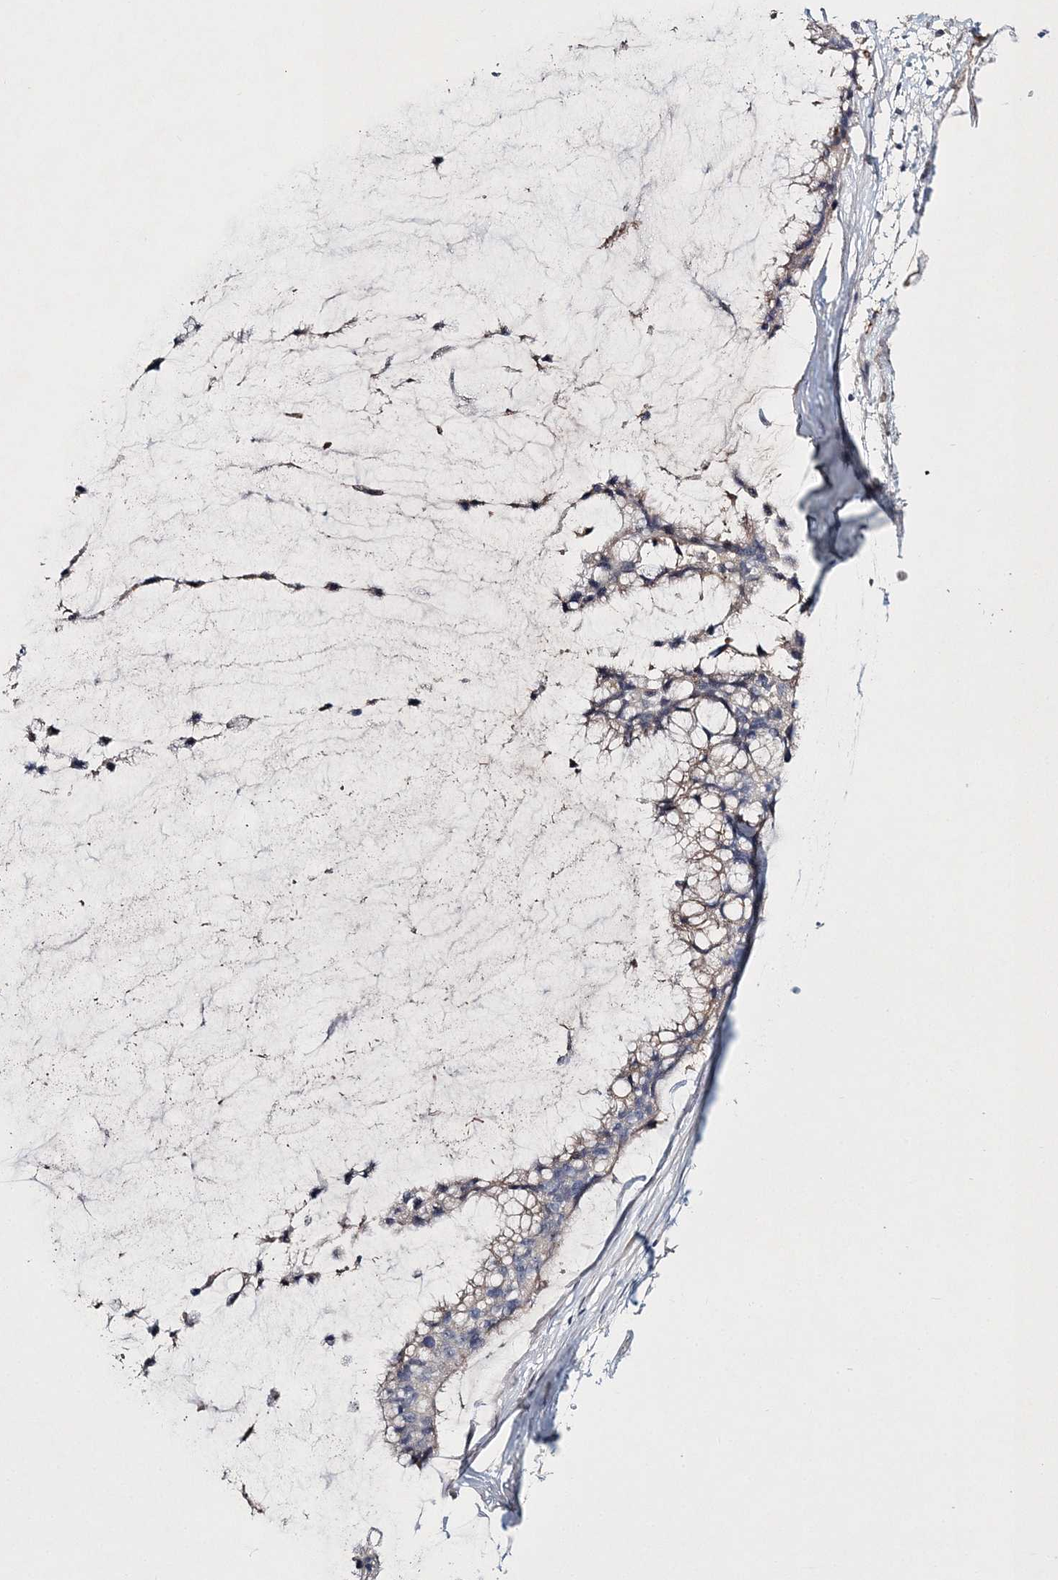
{"staining": {"intensity": "negative", "quantity": "none", "location": "none"}, "tissue": "ovarian cancer", "cell_type": "Tumor cells", "image_type": "cancer", "snomed": [{"axis": "morphology", "description": "Cystadenocarcinoma, mucinous, NOS"}, {"axis": "topography", "description": "Ovary"}], "caption": "An IHC histopathology image of ovarian cancer is shown. There is no staining in tumor cells of ovarian cancer. Nuclei are stained in blue.", "gene": "MYOZ2", "patient": {"sex": "female", "age": 39}}